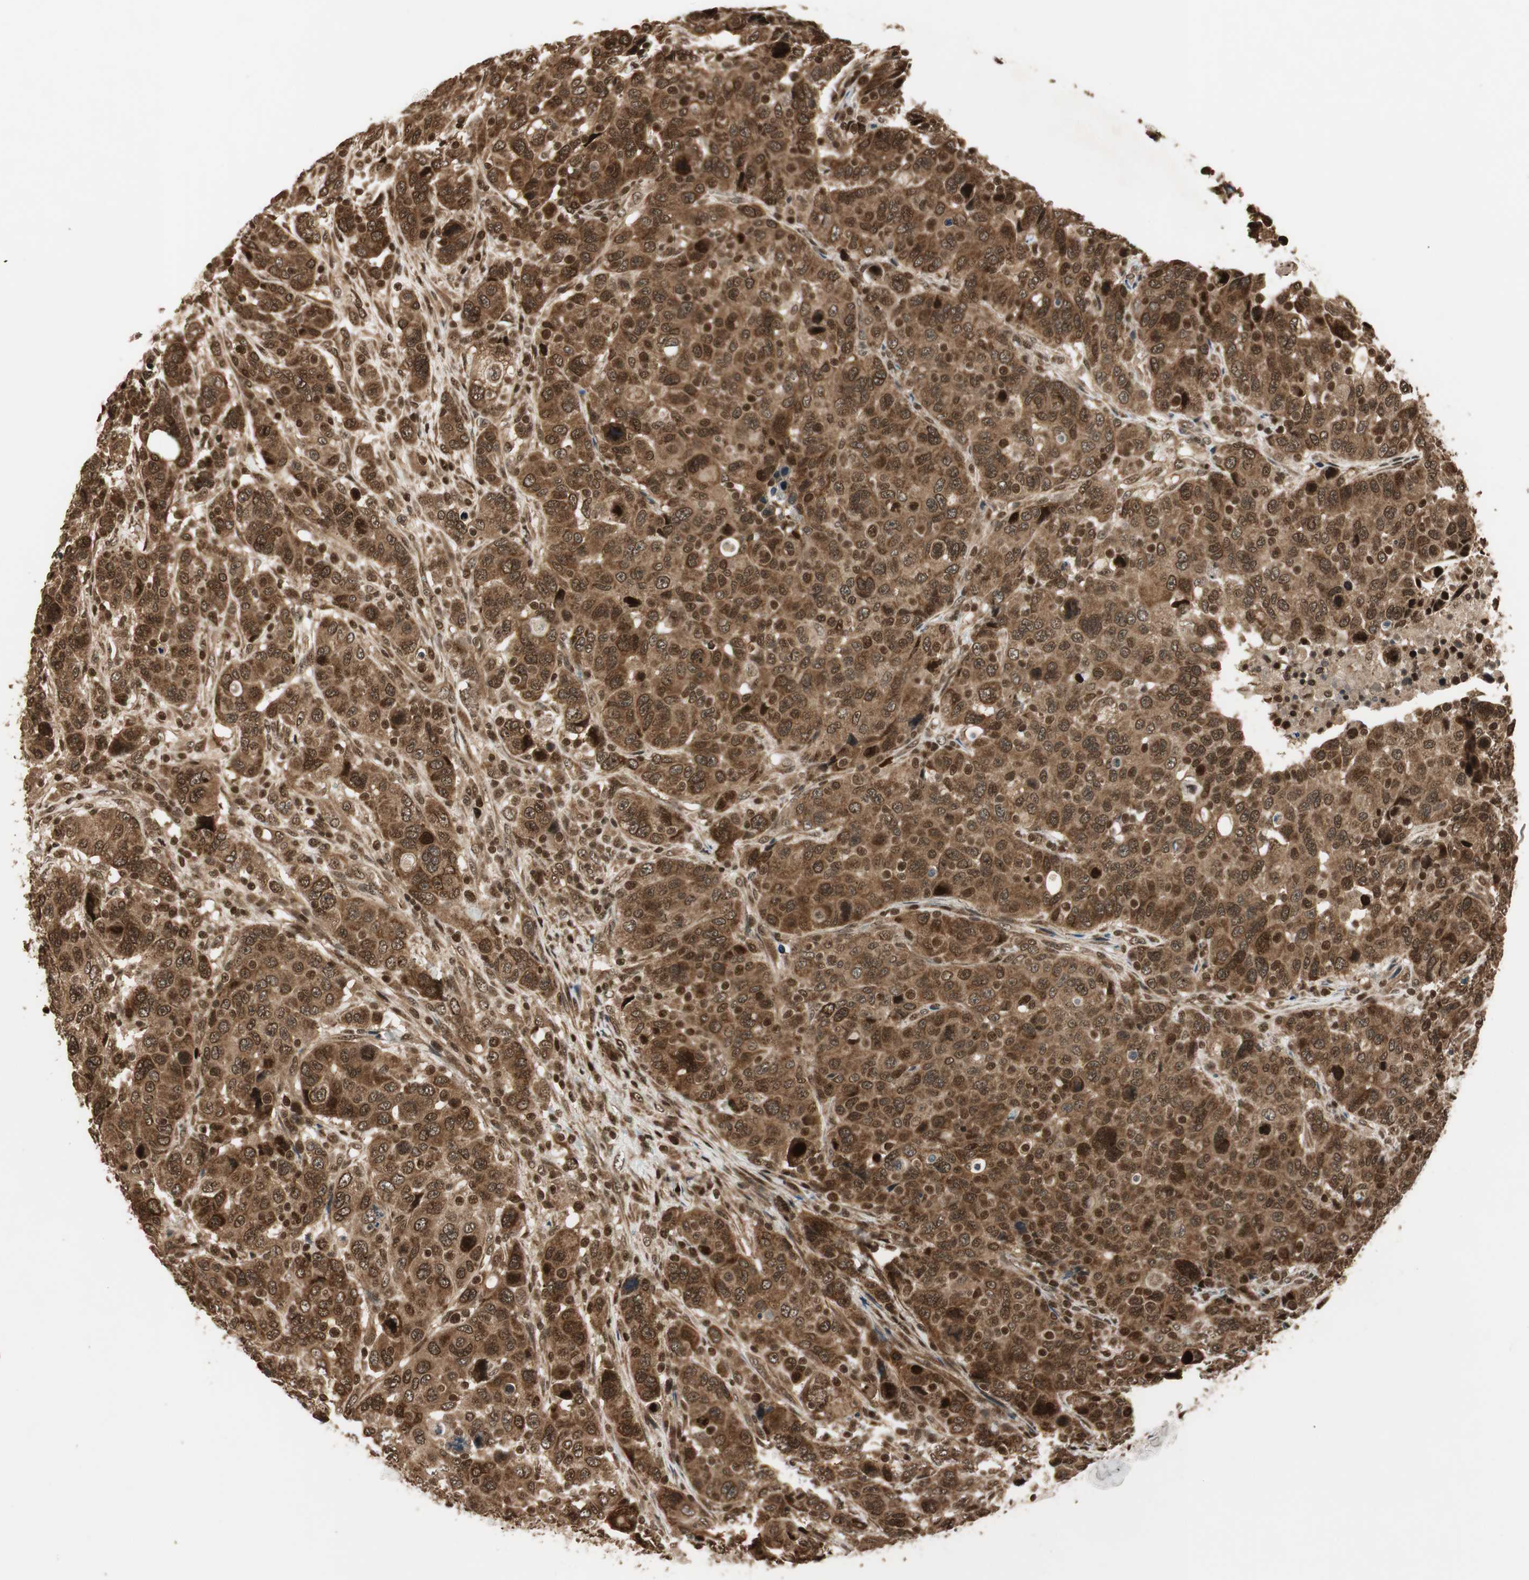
{"staining": {"intensity": "strong", "quantity": ">75%", "location": "cytoplasmic/membranous,nuclear"}, "tissue": "breast cancer", "cell_type": "Tumor cells", "image_type": "cancer", "snomed": [{"axis": "morphology", "description": "Duct carcinoma"}, {"axis": "topography", "description": "Breast"}], "caption": "Strong cytoplasmic/membranous and nuclear protein positivity is present in about >75% of tumor cells in breast cancer (intraductal carcinoma). (DAB IHC with brightfield microscopy, high magnification).", "gene": "RPA3", "patient": {"sex": "female", "age": 37}}